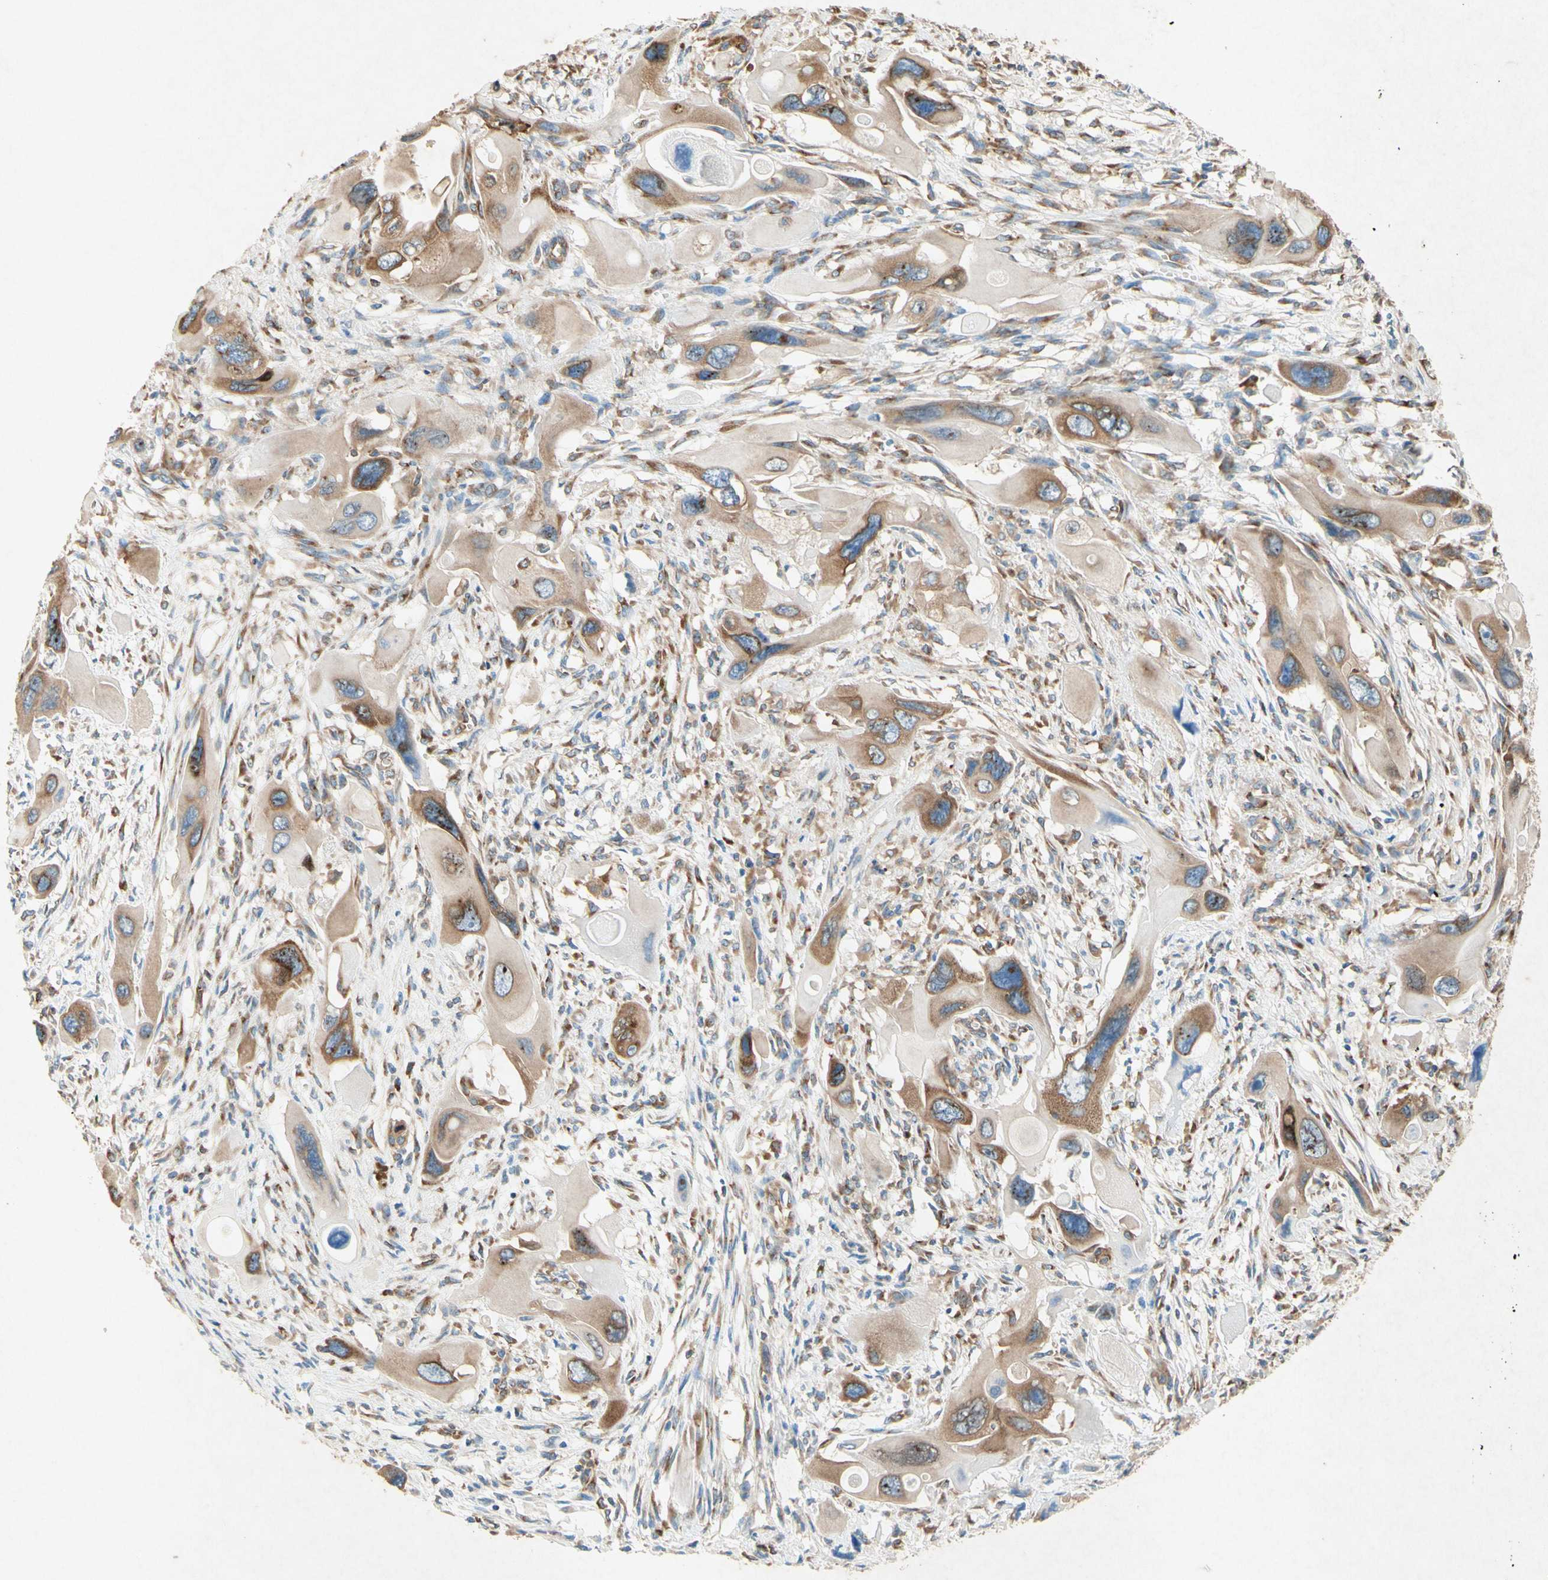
{"staining": {"intensity": "moderate", "quantity": ">75%", "location": "cytoplasmic/membranous"}, "tissue": "pancreatic cancer", "cell_type": "Tumor cells", "image_type": "cancer", "snomed": [{"axis": "morphology", "description": "Adenocarcinoma, NOS"}, {"axis": "topography", "description": "Pancreas"}], "caption": "High-power microscopy captured an immunohistochemistry (IHC) histopathology image of pancreatic cancer (adenocarcinoma), revealing moderate cytoplasmic/membranous positivity in about >75% of tumor cells. The protein of interest is shown in brown color, while the nuclei are stained blue.", "gene": "PABPC1", "patient": {"sex": "male", "age": 73}}